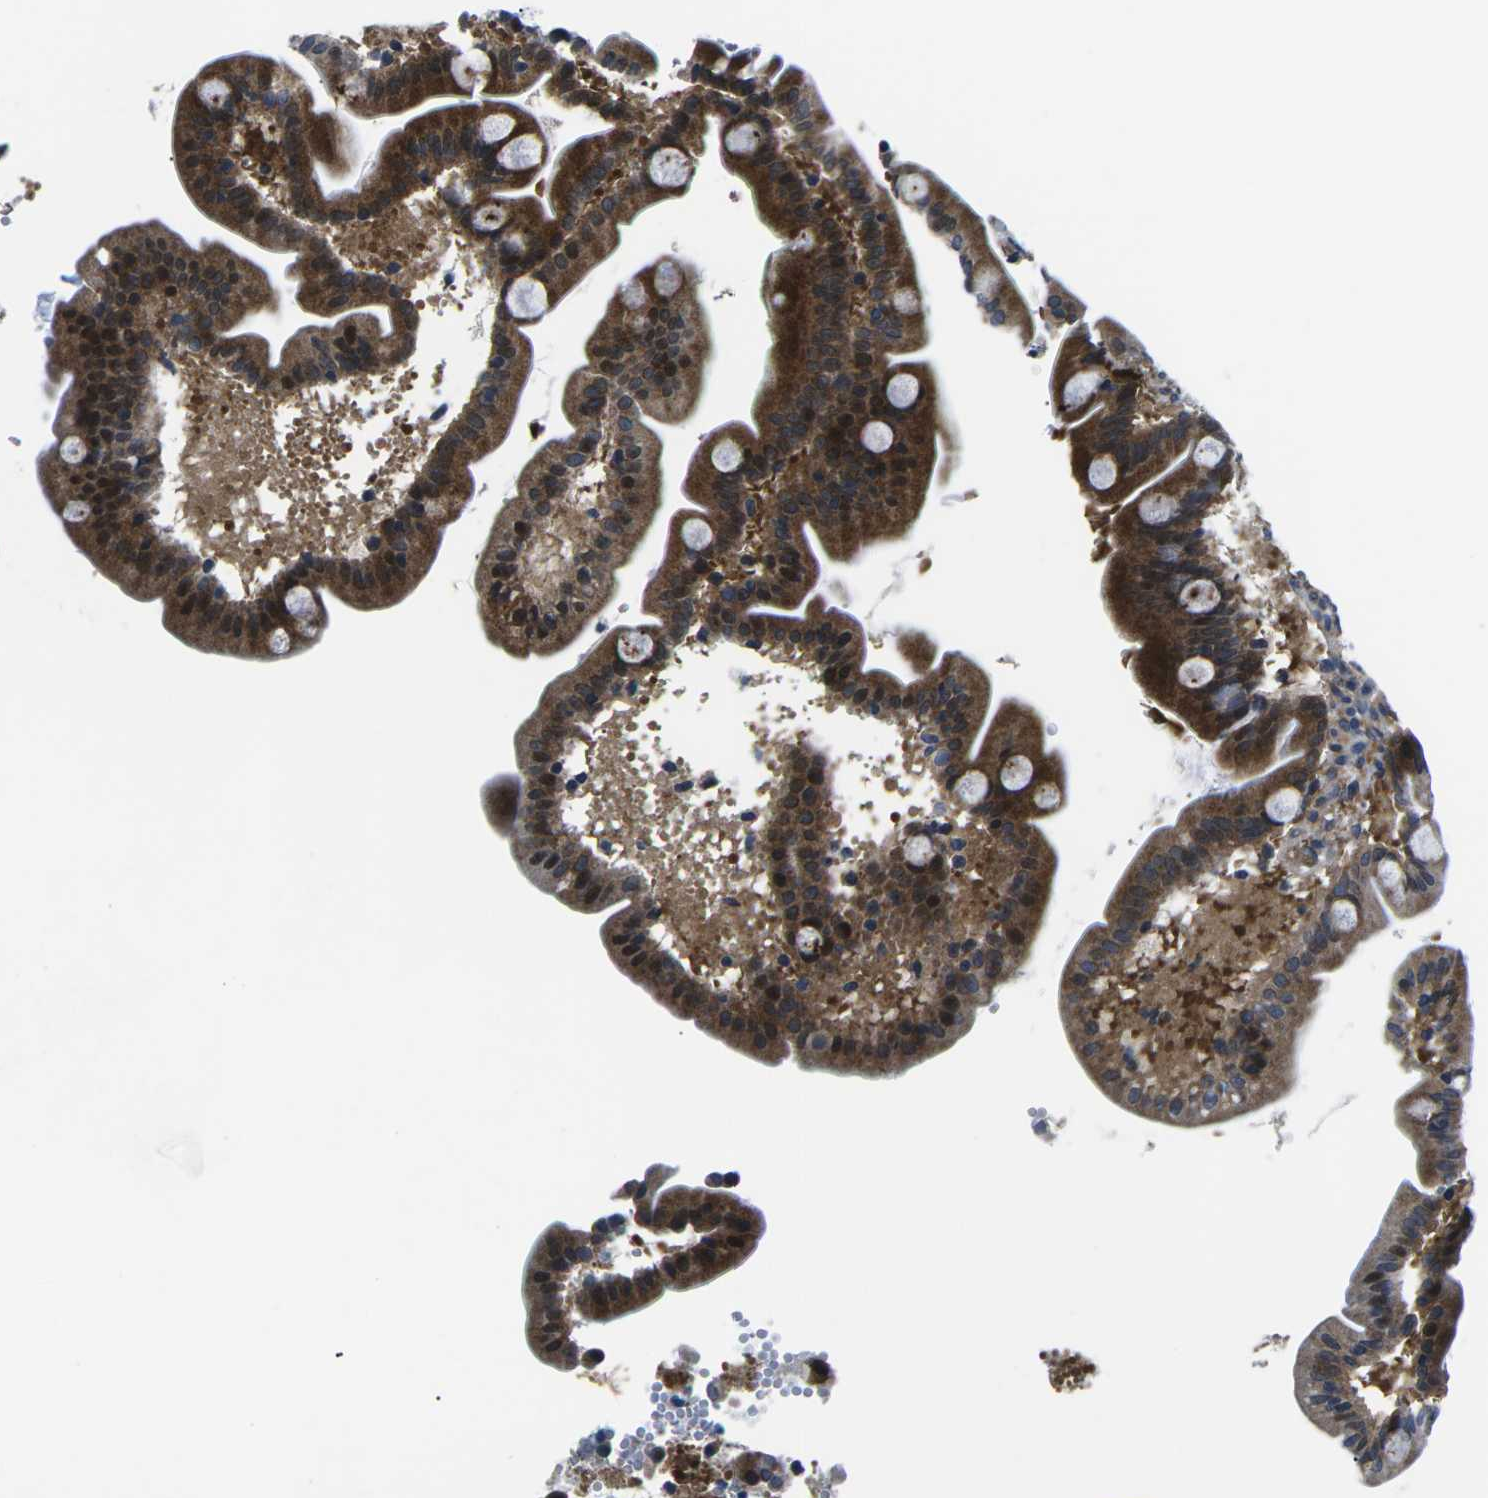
{"staining": {"intensity": "strong", "quantity": ">75%", "location": "cytoplasmic/membranous,nuclear"}, "tissue": "duodenum", "cell_type": "Glandular cells", "image_type": "normal", "snomed": [{"axis": "morphology", "description": "Normal tissue, NOS"}, {"axis": "topography", "description": "Duodenum"}], "caption": "Immunohistochemistry (IHC) (DAB) staining of benign duodenum shows strong cytoplasmic/membranous,nuclear protein staining in approximately >75% of glandular cells.", "gene": "EIF4E", "patient": {"sex": "male", "age": 54}}